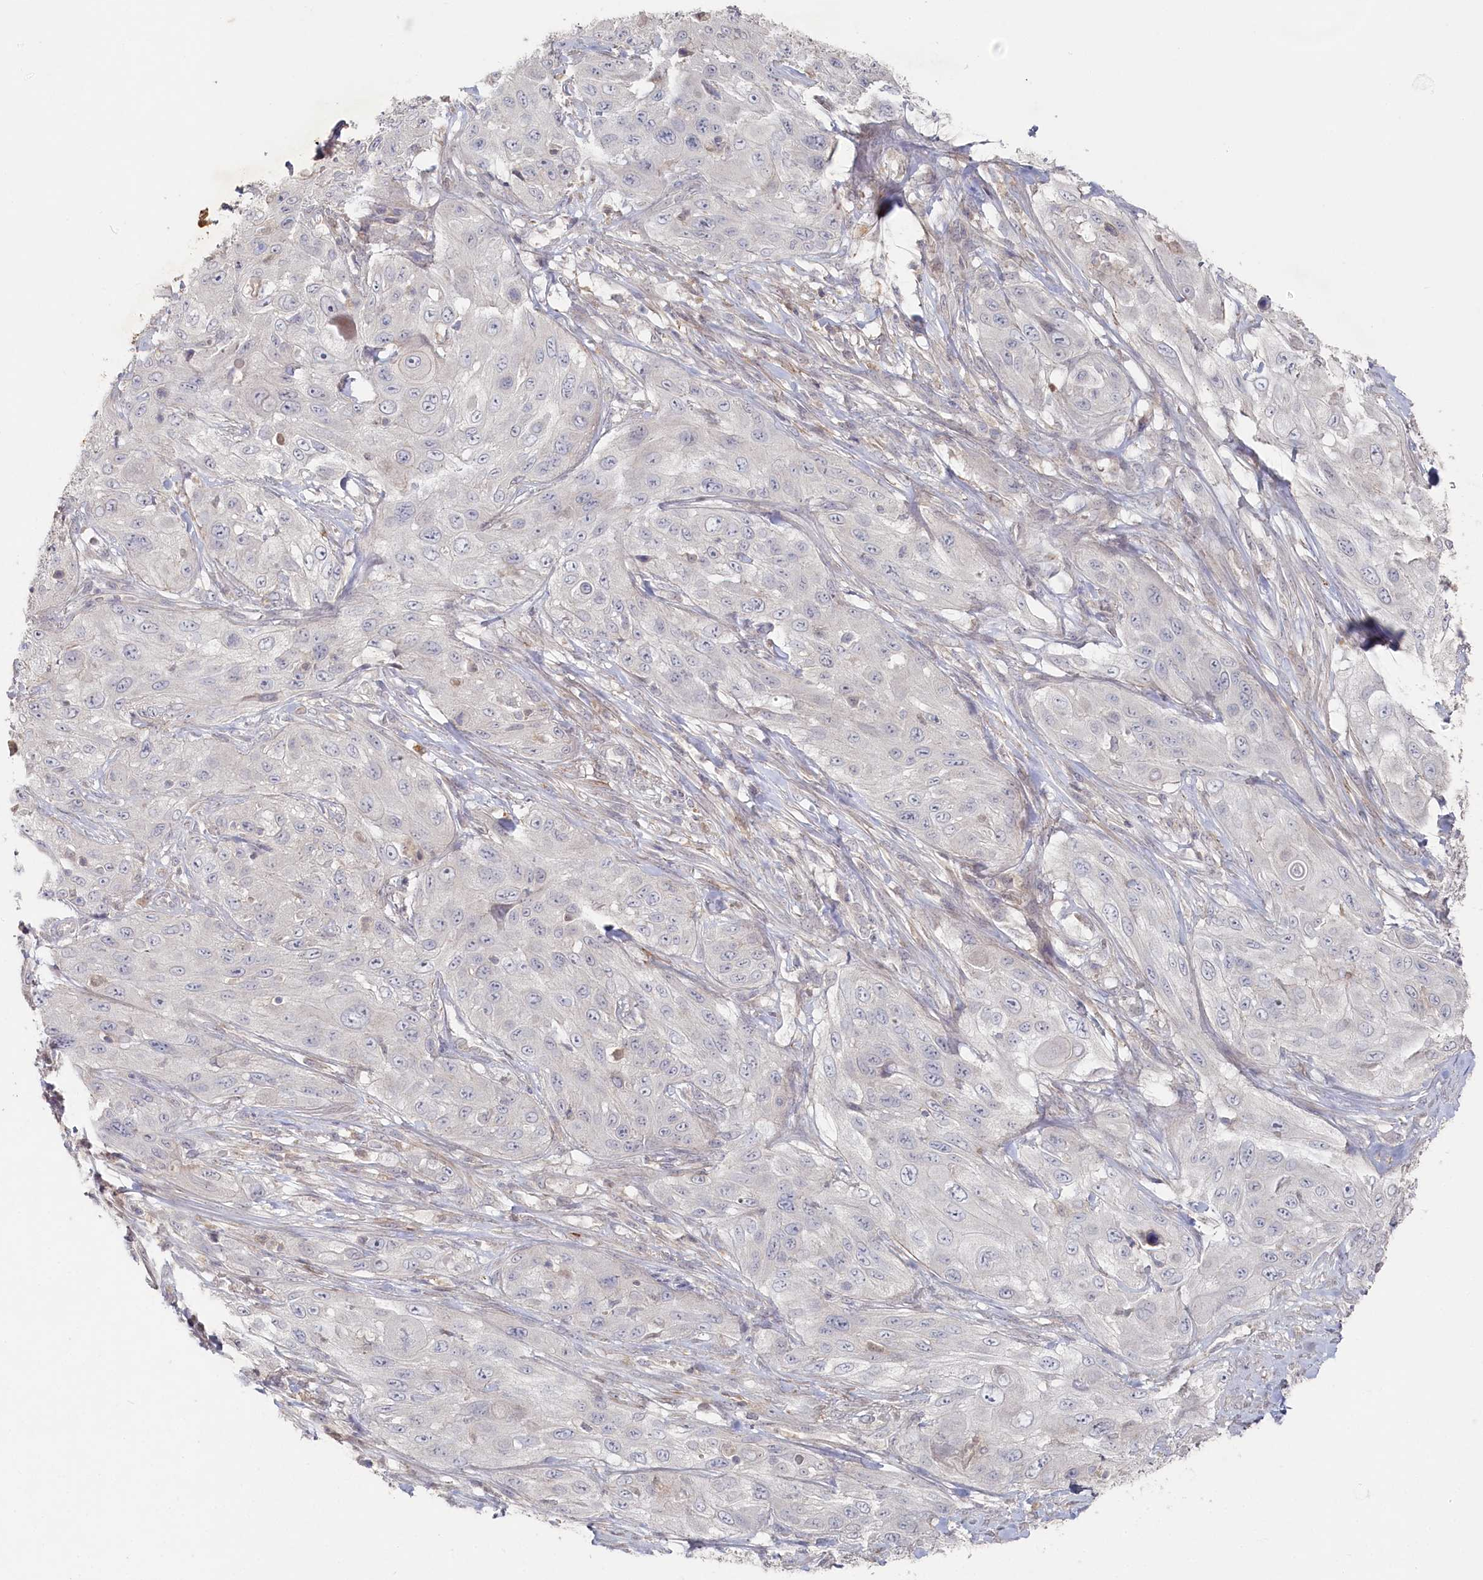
{"staining": {"intensity": "negative", "quantity": "none", "location": "none"}, "tissue": "cervical cancer", "cell_type": "Tumor cells", "image_type": "cancer", "snomed": [{"axis": "morphology", "description": "Squamous cell carcinoma, NOS"}, {"axis": "topography", "description": "Cervix"}], "caption": "High power microscopy photomicrograph of an immunohistochemistry (IHC) image of cervical cancer, revealing no significant staining in tumor cells.", "gene": "TGFBRAP1", "patient": {"sex": "female", "age": 42}}